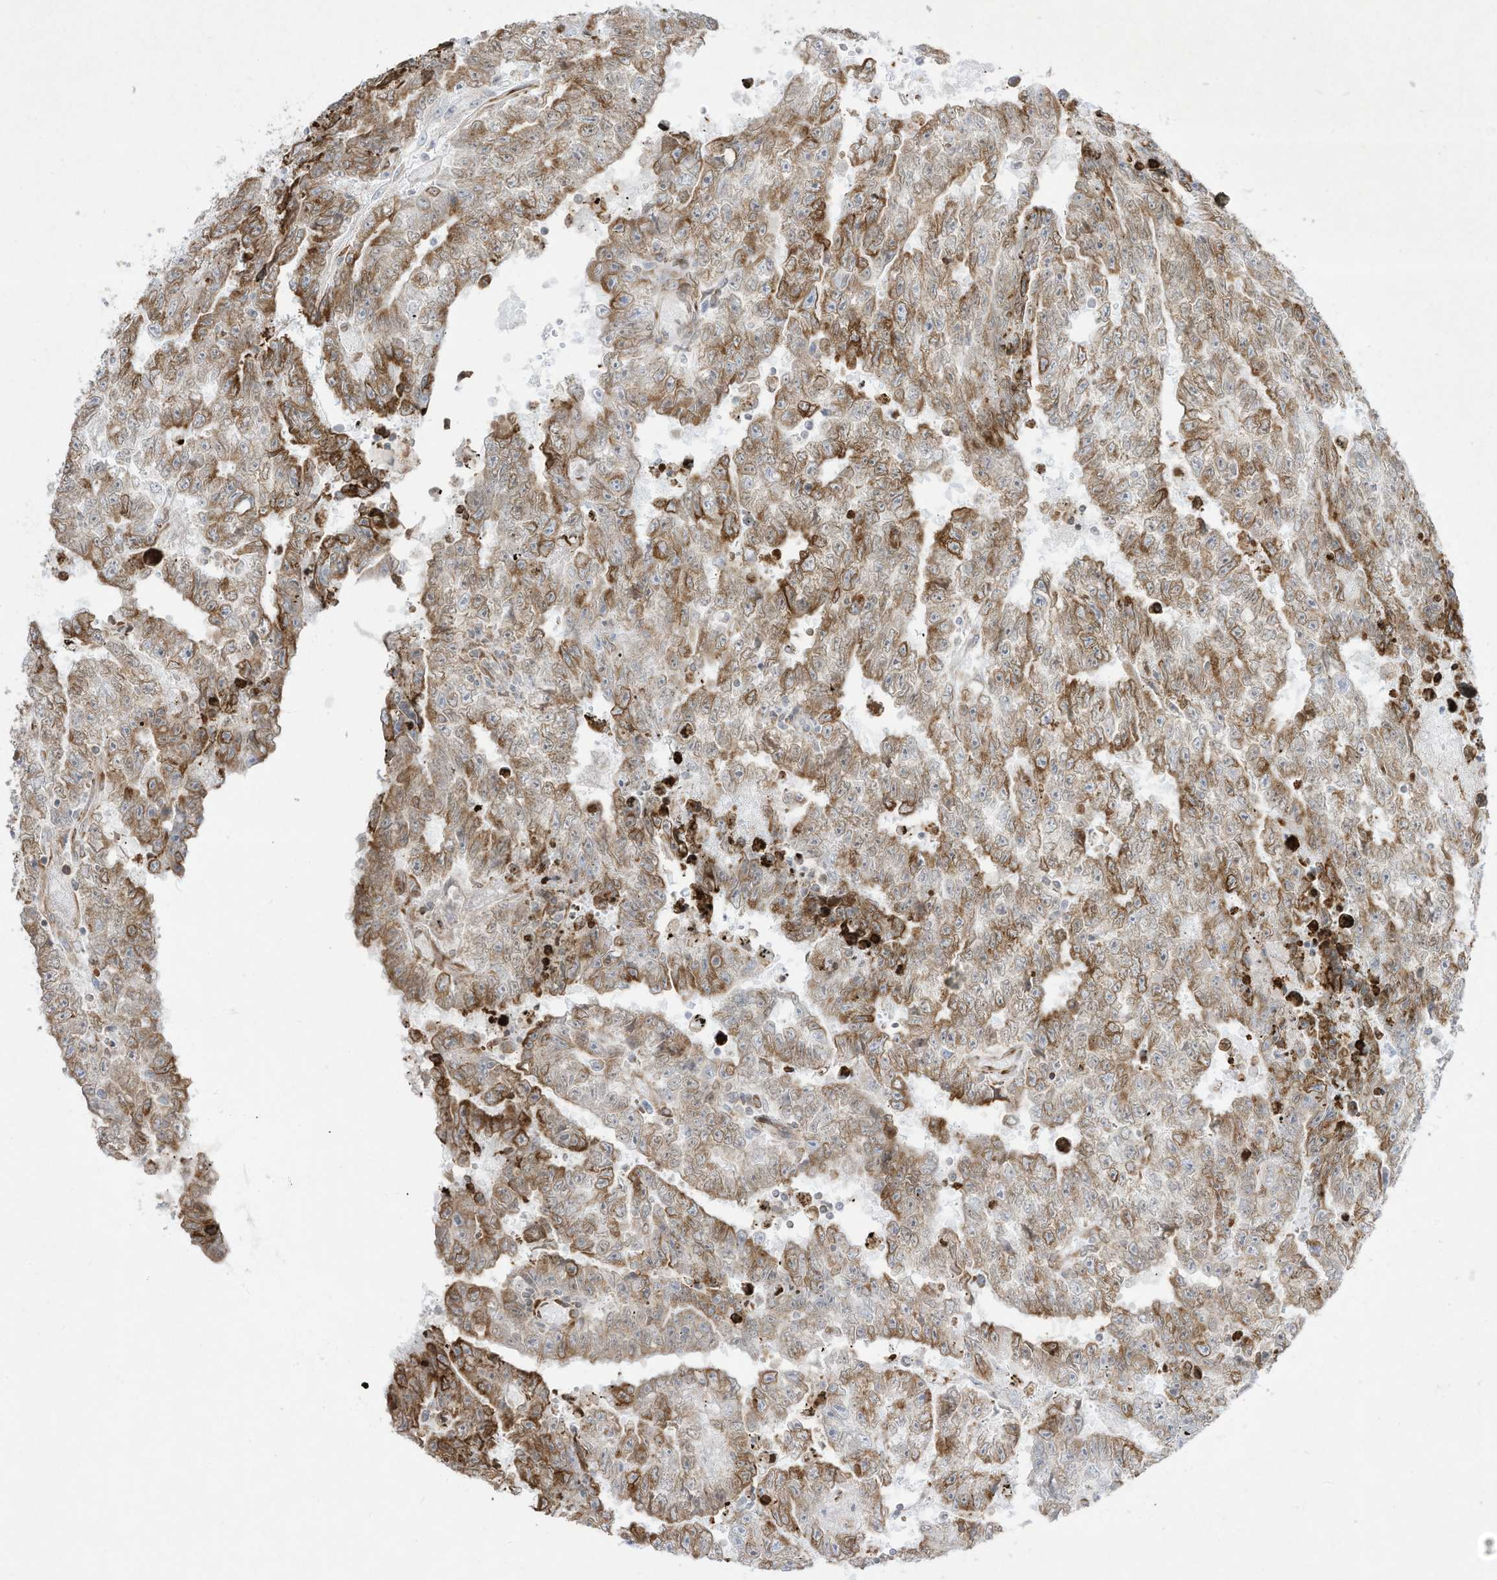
{"staining": {"intensity": "moderate", "quantity": "25%-75%", "location": "cytoplasmic/membranous"}, "tissue": "testis cancer", "cell_type": "Tumor cells", "image_type": "cancer", "snomed": [{"axis": "morphology", "description": "Carcinoma, Embryonal, NOS"}, {"axis": "topography", "description": "Testis"}], "caption": "Immunohistochemical staining of embryonal carcinoma (testis) exhibits medium levels of moderate cytoplasmic/membranous protein staining in approximately 25%-75% of tumor cells.", "gene": "PTK6", "patient": {"sex": "male", "age": 25}}